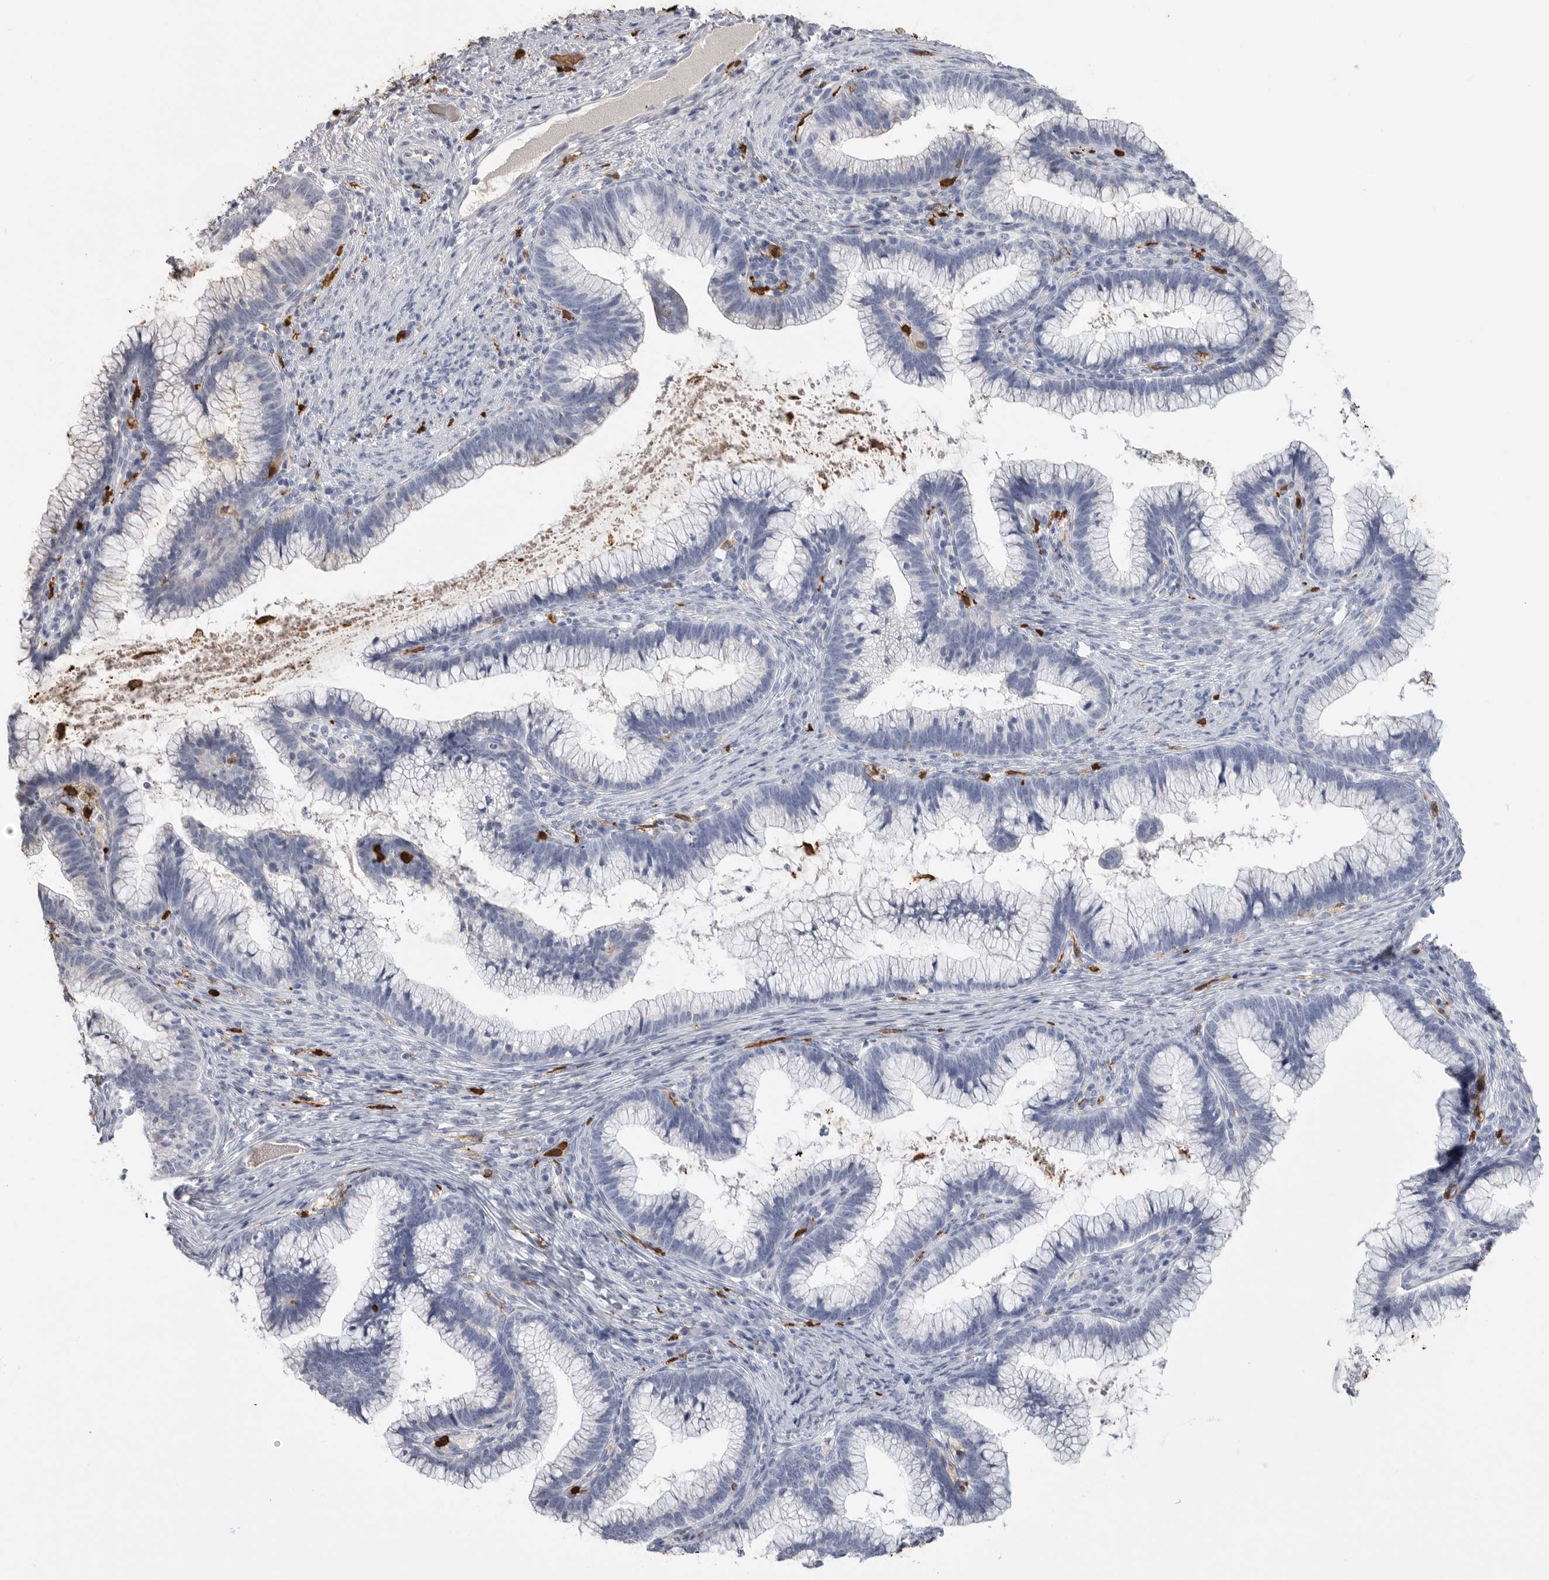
{"staining": {"intensity": "negative", "quantity": "none", "location": "none"}, "tissue": "cervical cancer", "cell_type": "Tumor cells", "image_type": "cancer", "snomed": [{"axis": "morphology", "description": "Adenocarcinoma, NOS"}, {"axis": "topography", "description": "Cervix"}], "caption": "Immunohistochemistry histopathology image of human cervical cancer stained for a protein (brown), which shows no positivity in tumor cells.", "gene": "CYB561D1", "patient": {"sex": "female", "age": 36}}